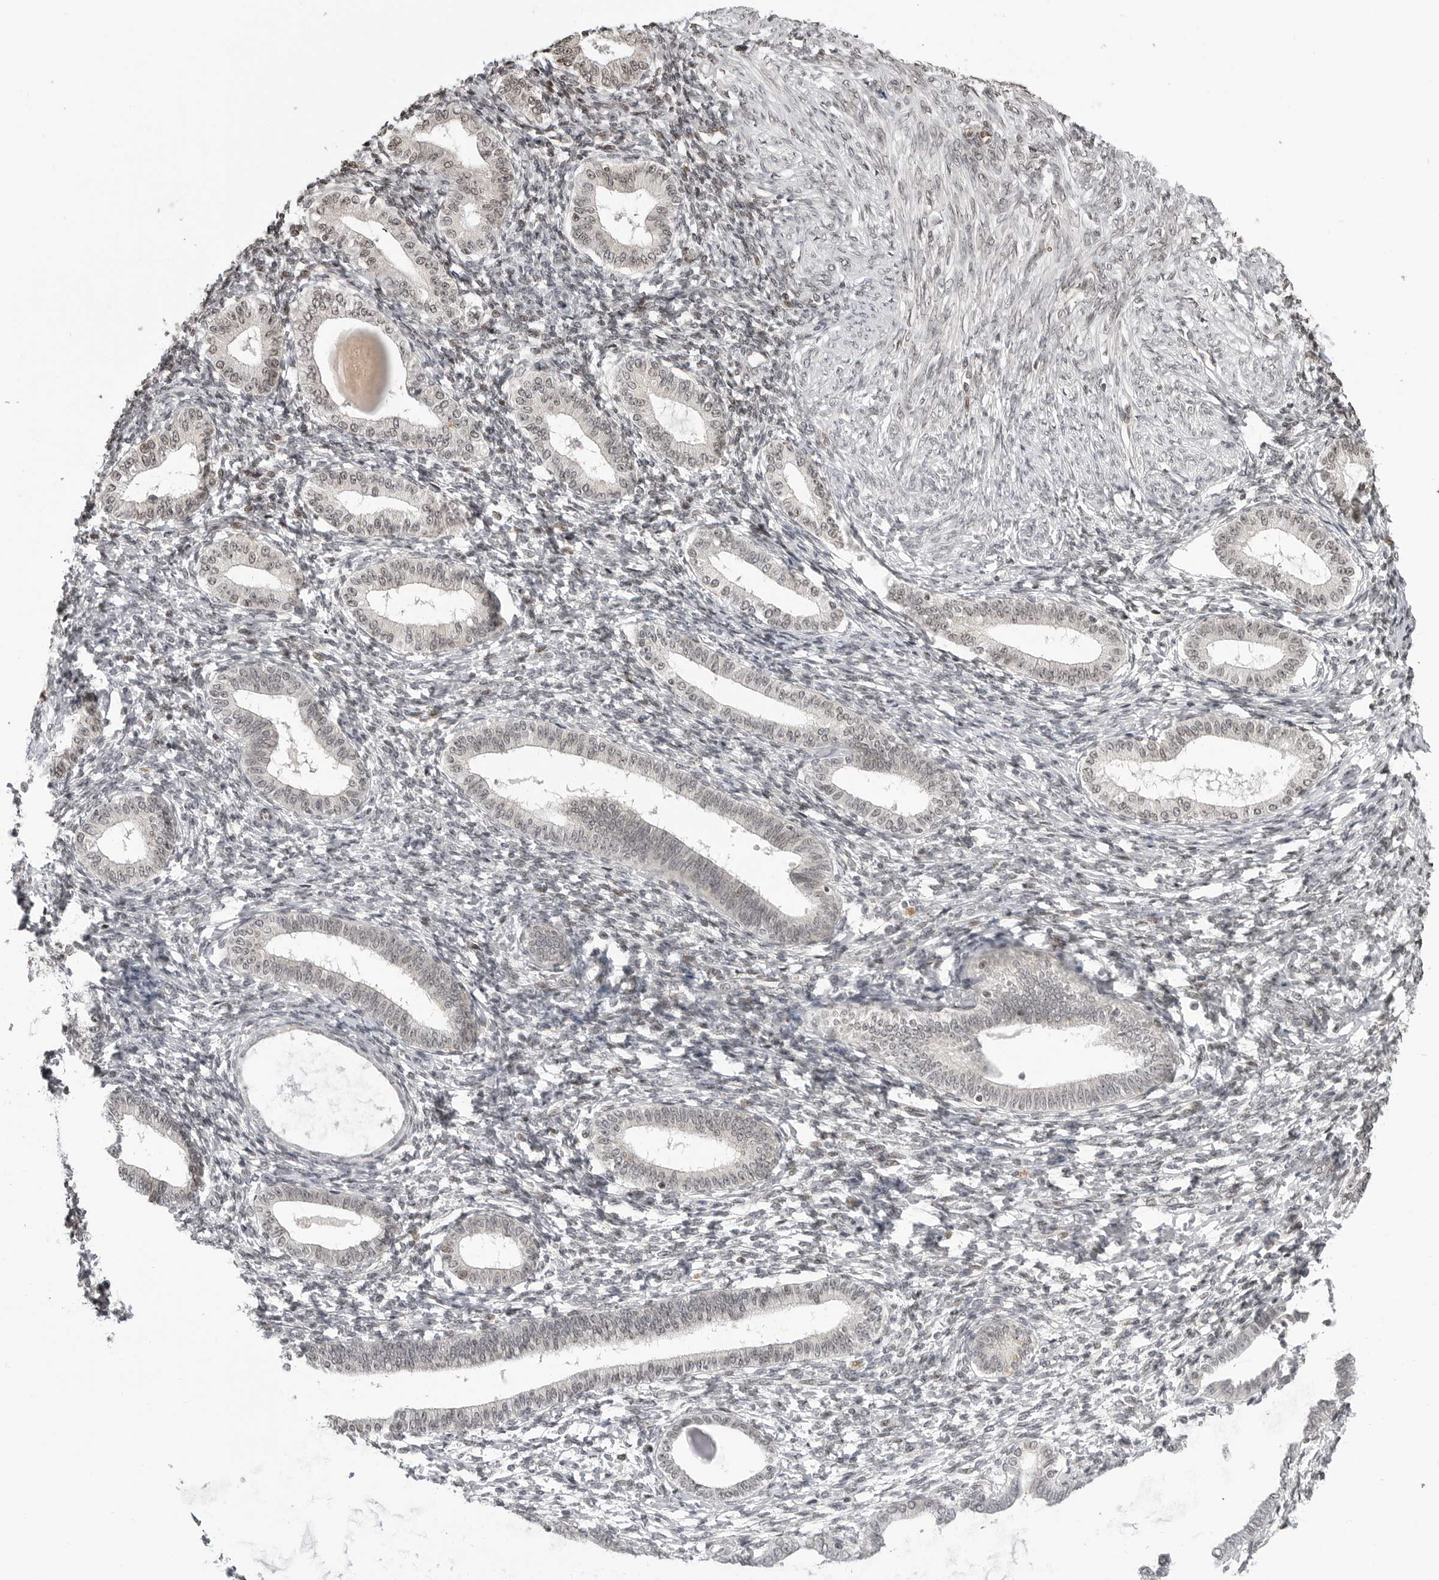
{"staining": {"intensity": "moderate", "quantity": "<25%", "location": "cytoplasmic/membranous,nuclear"}, "tissue": "endometrium", "cell_type": "Cells in endometrial stroma", "image_type": "normal", "snomed": [{"axis": "morphology", "description": "Normal tissue, NOS"}, {"axis": "topography", "description": "Endometrium"}], "caption": "A micrograph showing moderate cytoplasmic/membranous,nuclear staining in approximately <25% of cells in endometrial stroma in benign endometrium, as visualized by brown immunohistochemical staining.", "gene": "C8orf33", "patient": {"sex": "female", "age": 77}}